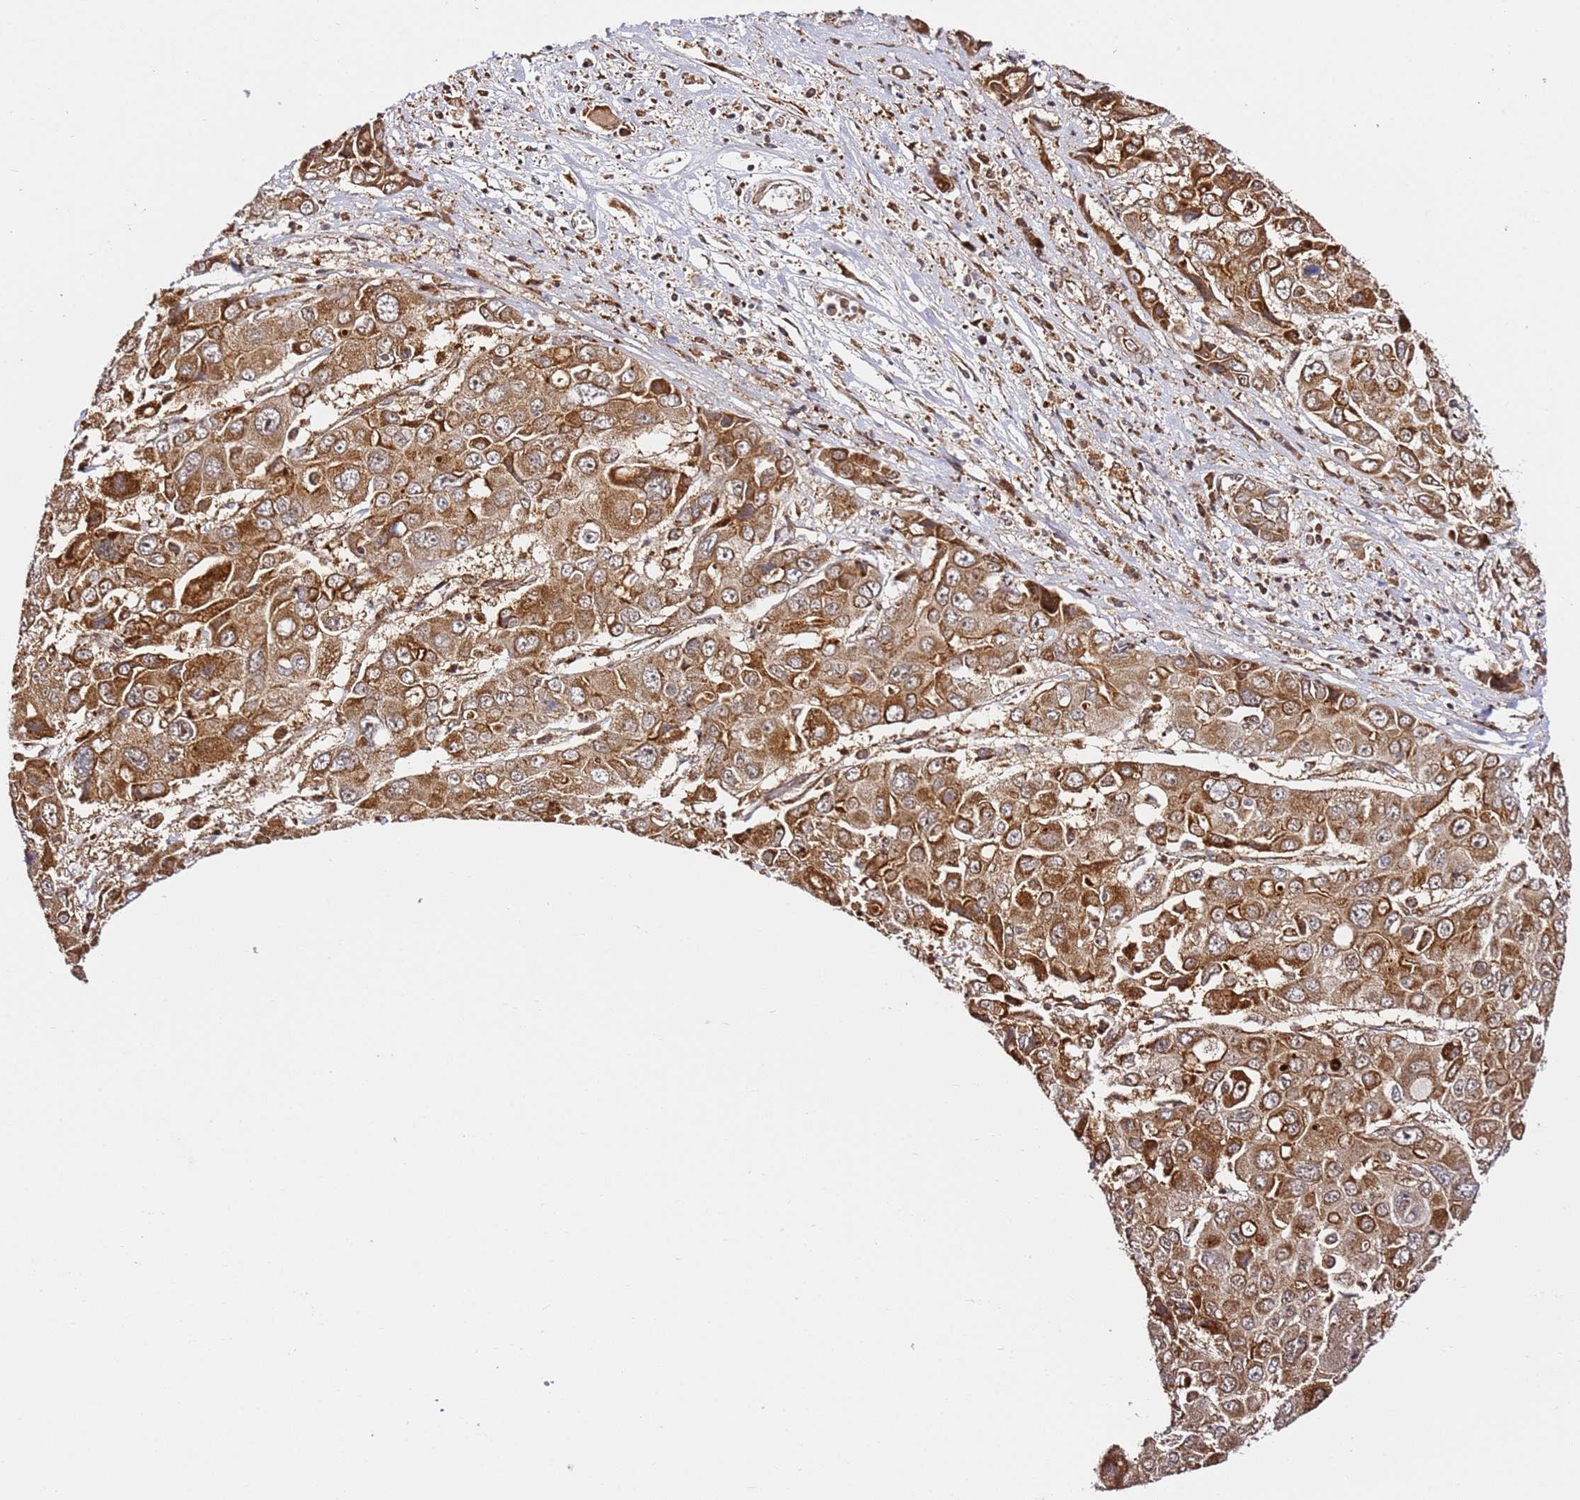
{"staining": {"intensity": "moderate", "quantity": ">75%", "location": "cytoplasmic/membranous"}, "tissue": "liver cancer", "cell_type": "Tumor cells", "image_type": "cancer", "snomed": [{"axis": "morphology", "description": "Cholangiocarcinoma"}, {"axis": "topography", "description": "Liver"}], "caption": "A histopathology image of human cholangiocarcinoma (liver) stained for a protein displays moderate cytoplasmic/membranous brown staining in tumor cells.", "gene": "SMOX", "patient": {"sex": "male", "age": 67}}